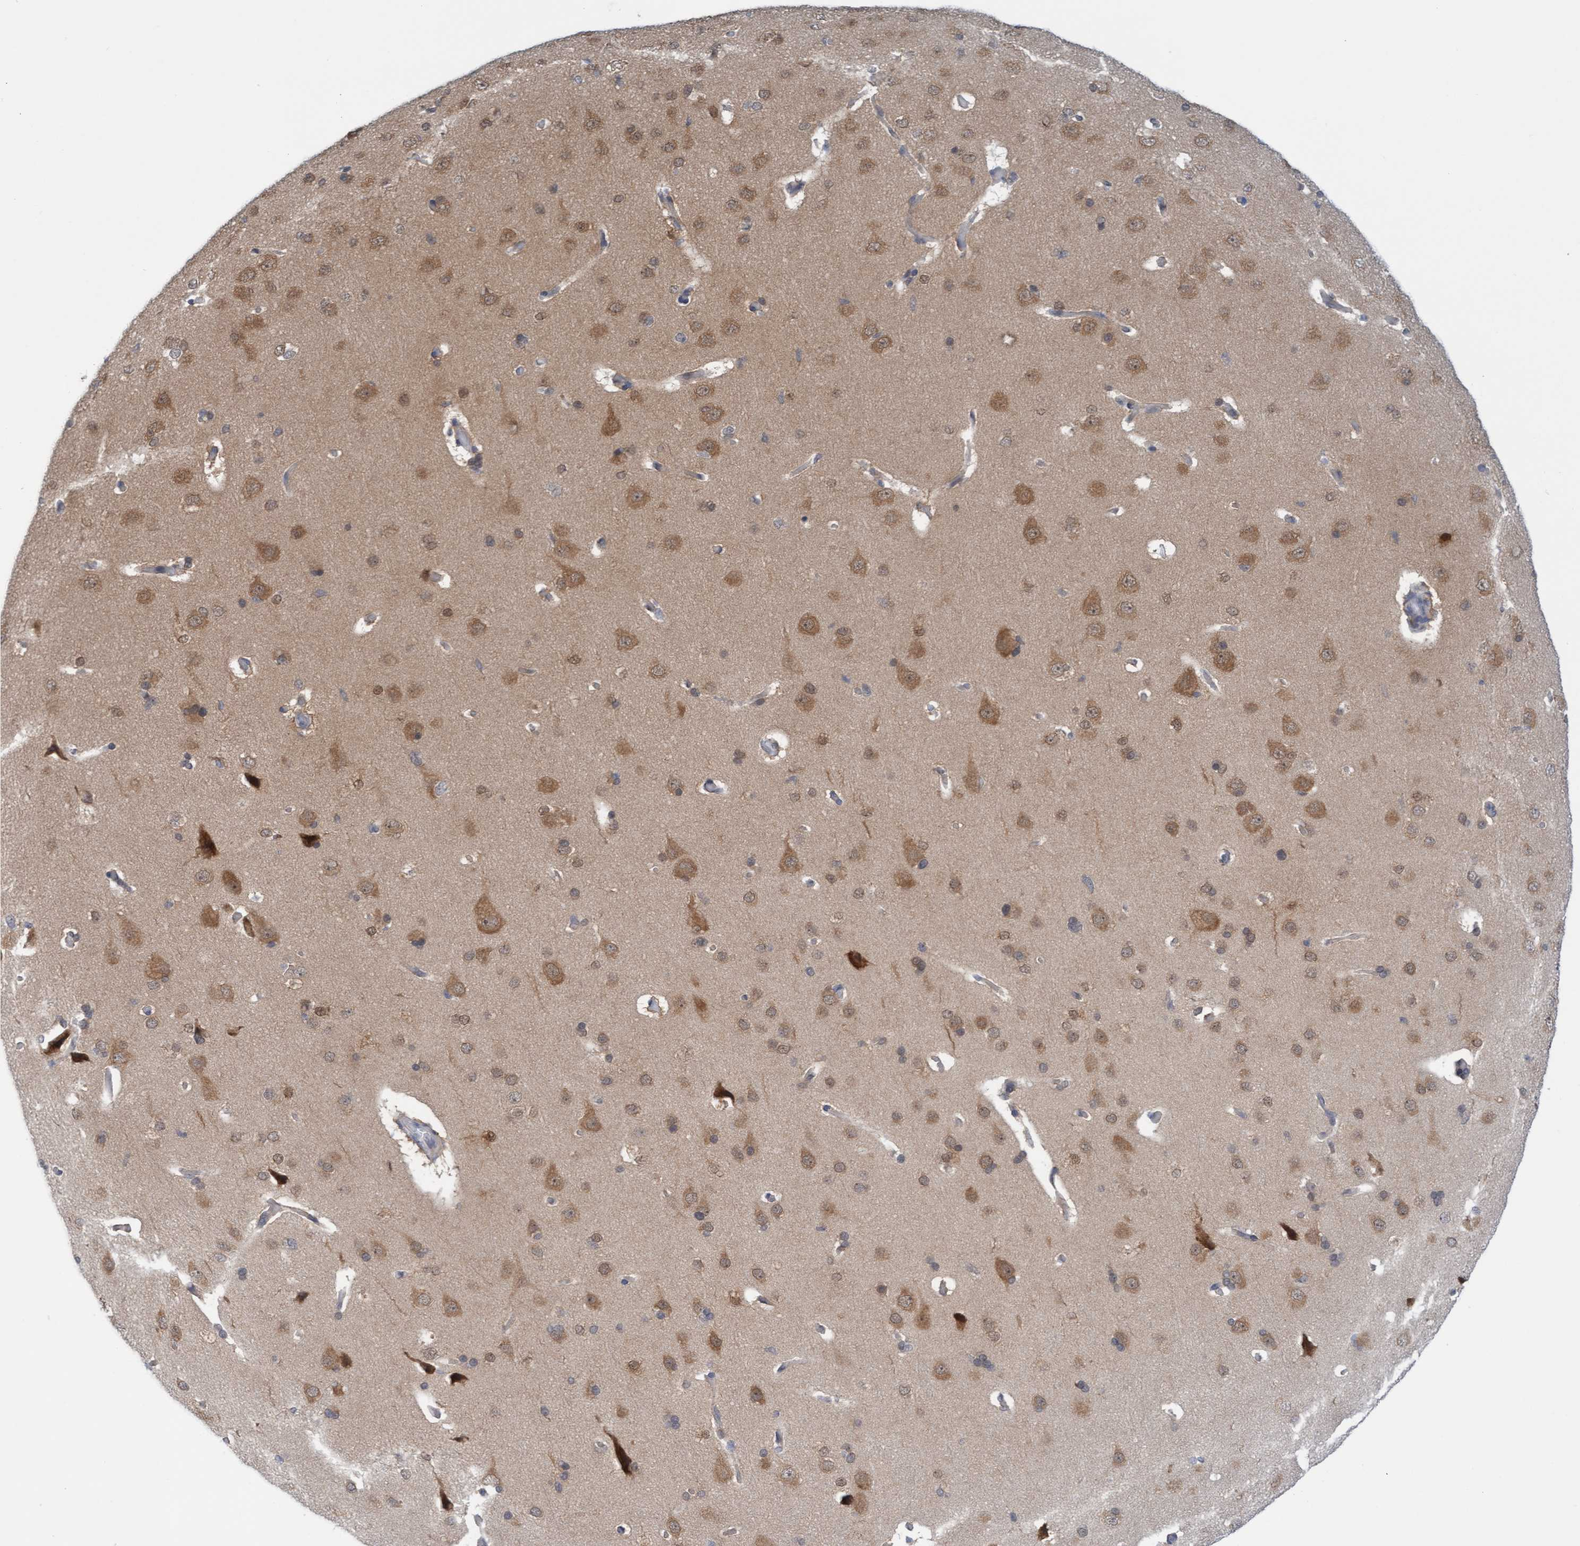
{"staining": {"intensity": "negative", "quantity": "none", "location": "none"}, "tissue": "cerebral cortex", "cell_type": "Endothelial cells", "image_type": "normal", "snomed": [{"axis": "morphology", "description": "Normal tissue, NOS"}, {"axis": "topography", "description": "Cerebral cortex"}], "caption": "Micrograph shows no significant protein positivity in endothelial cells of unremarkable cerebral cortex. (Stains: DAB (3,3'-diaminobenzidine) immunohistochemistry (IHC) with hematoxylin counter stain, Microscopy: brightfield microscopy at high magnification).", "gene": "AMZ2", "patient": {"sex": "male", "age": 62}}